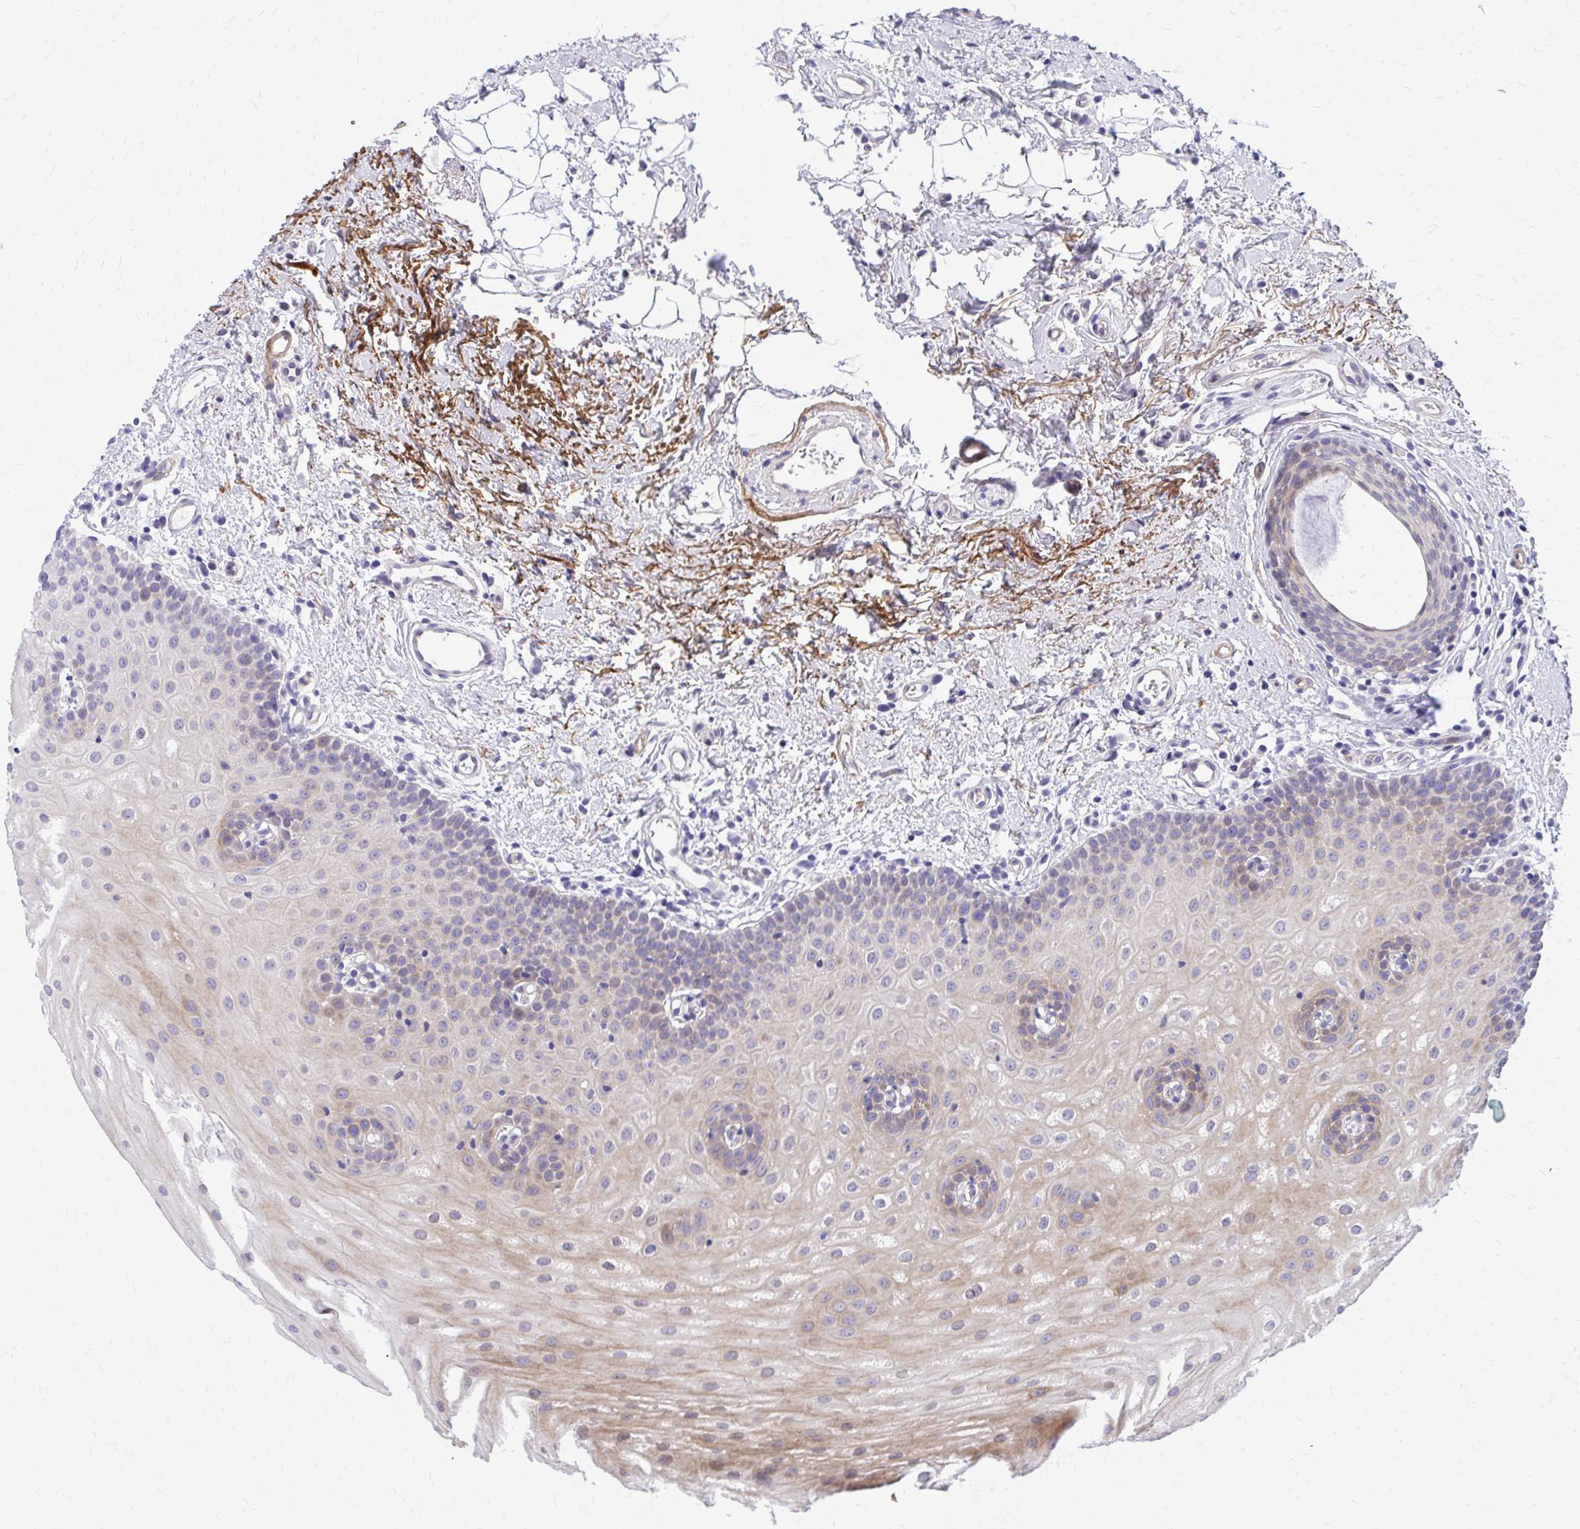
{"staining": {"intensity": "weak", "quantity": "25%-75%", "location": "cytoplasmic/membranous"}, "tissue": "oral mucosa", "cell_type": "Squamous epithelial cells", "image_type": "normal", "snomed": [{"axis": "morphology", "description": "Normal tissue, NOS"}, {"axis": "morphology", "description": "Adenocarcinoma, NOS"}, {"axis": "topography", "description": "Oral tissue"}, {"axis": "topography", "description": "Head-Neck"}], "caption": "Brown immunohistochemical staining in benign oral mucosa exhibits weak cytoplasmic/membranous positivity in about 25%-75% of squamous epithelial cells.", "gene": "ADAMTSL1", "patient": {"sex": "female", "age": 57}}